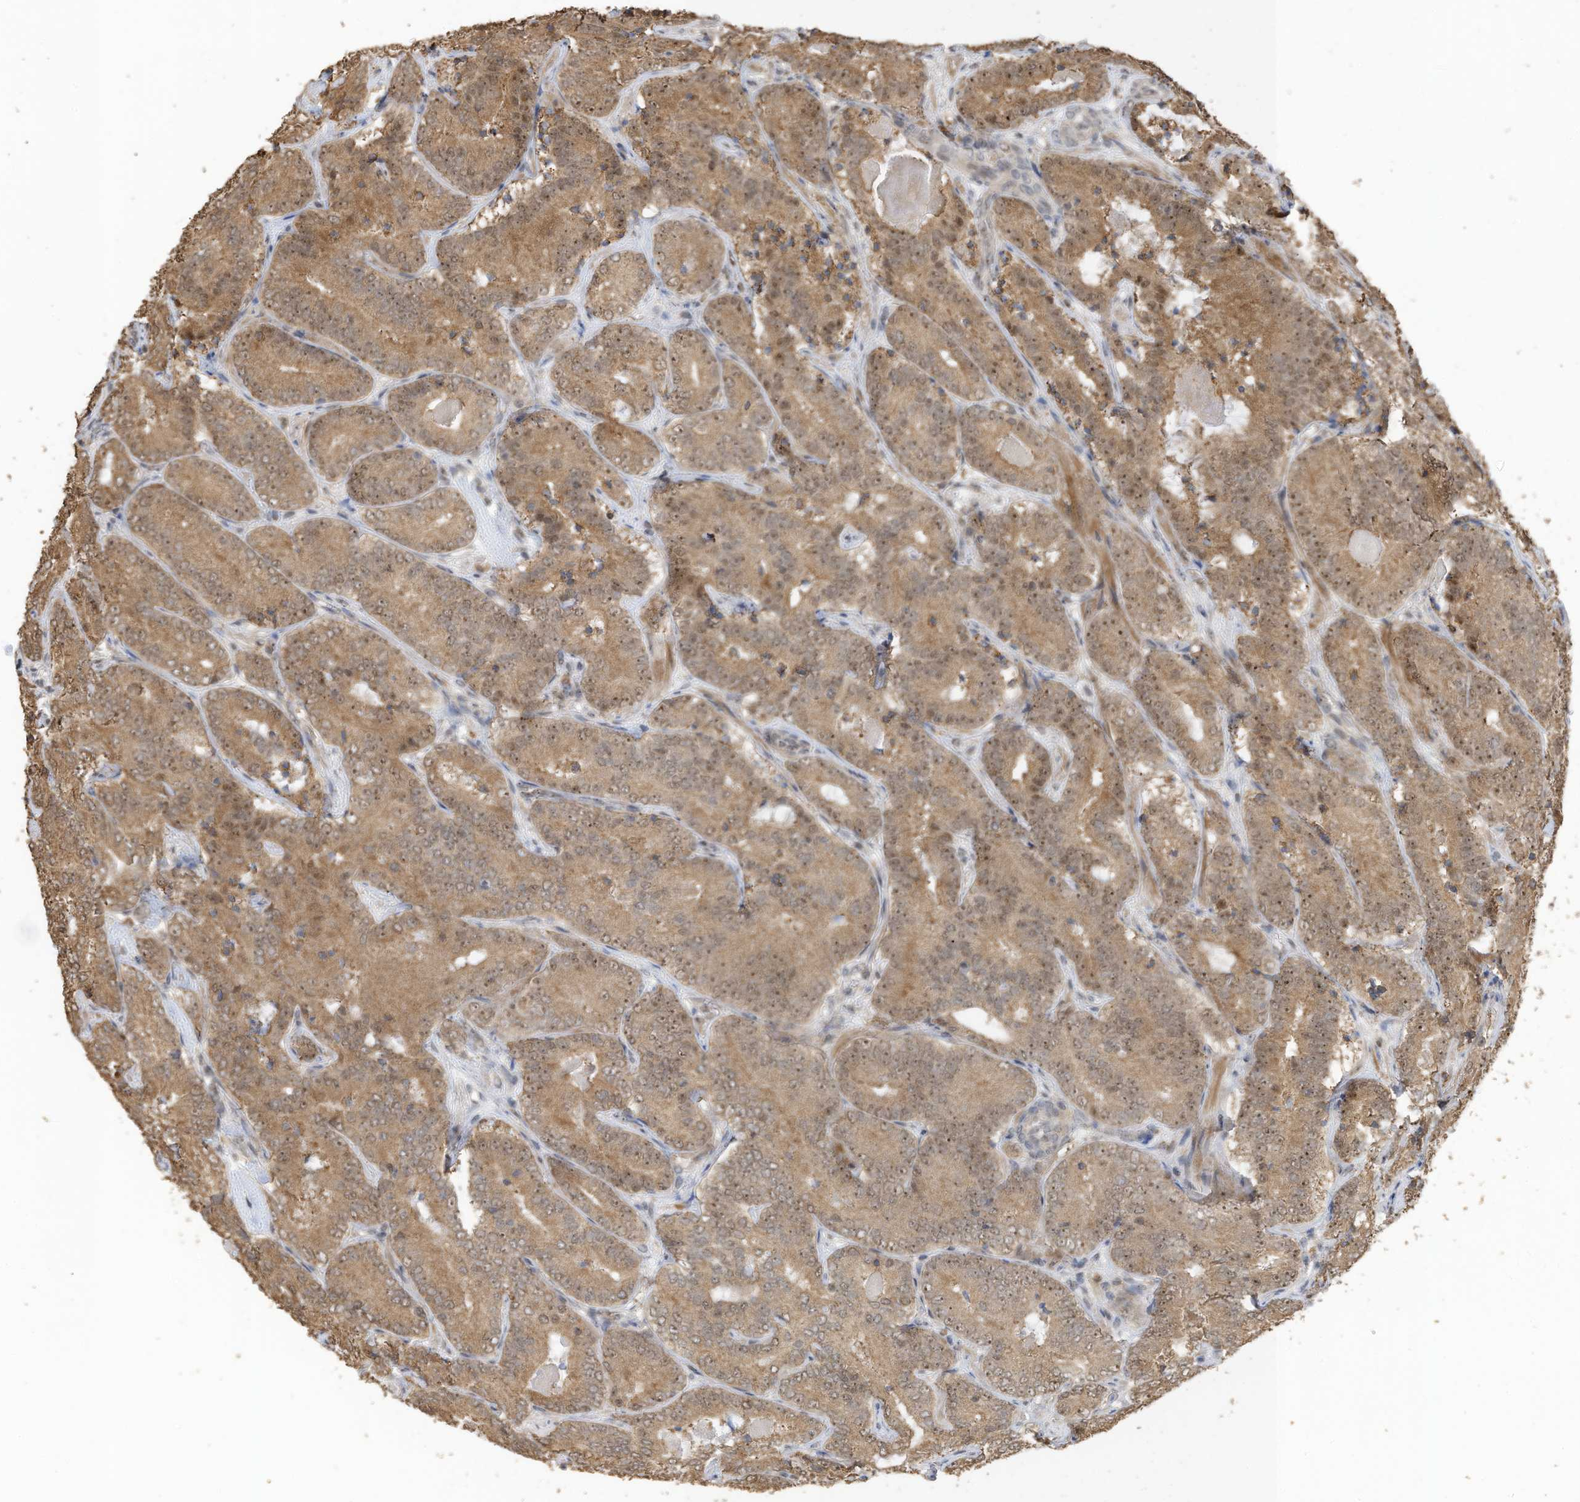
{"staining": {"intensity": "moderate", "quantity": ">75%", "location": "cytoplasmic/membranous,nuclear"}, "tissue": "prostate cancer", "cell_type": "Tumor cells", "image_type": "cancer", "snomed": [{"axis": "morphology", "description": "Adenocarcinoma, High grade"}, {"axis": "topography", "description": "Prostate"}], "caption": "Immunohistochemical staining of human prostate cancer (adenocarcinoma (high-grade)) exhibits medium levels of moderate cytoplasmic/membranous and nuclear positivity in about >75% of tumor cells.", "gene": "ERLEC1", "patient": {"sex": "male", "age": 57}}